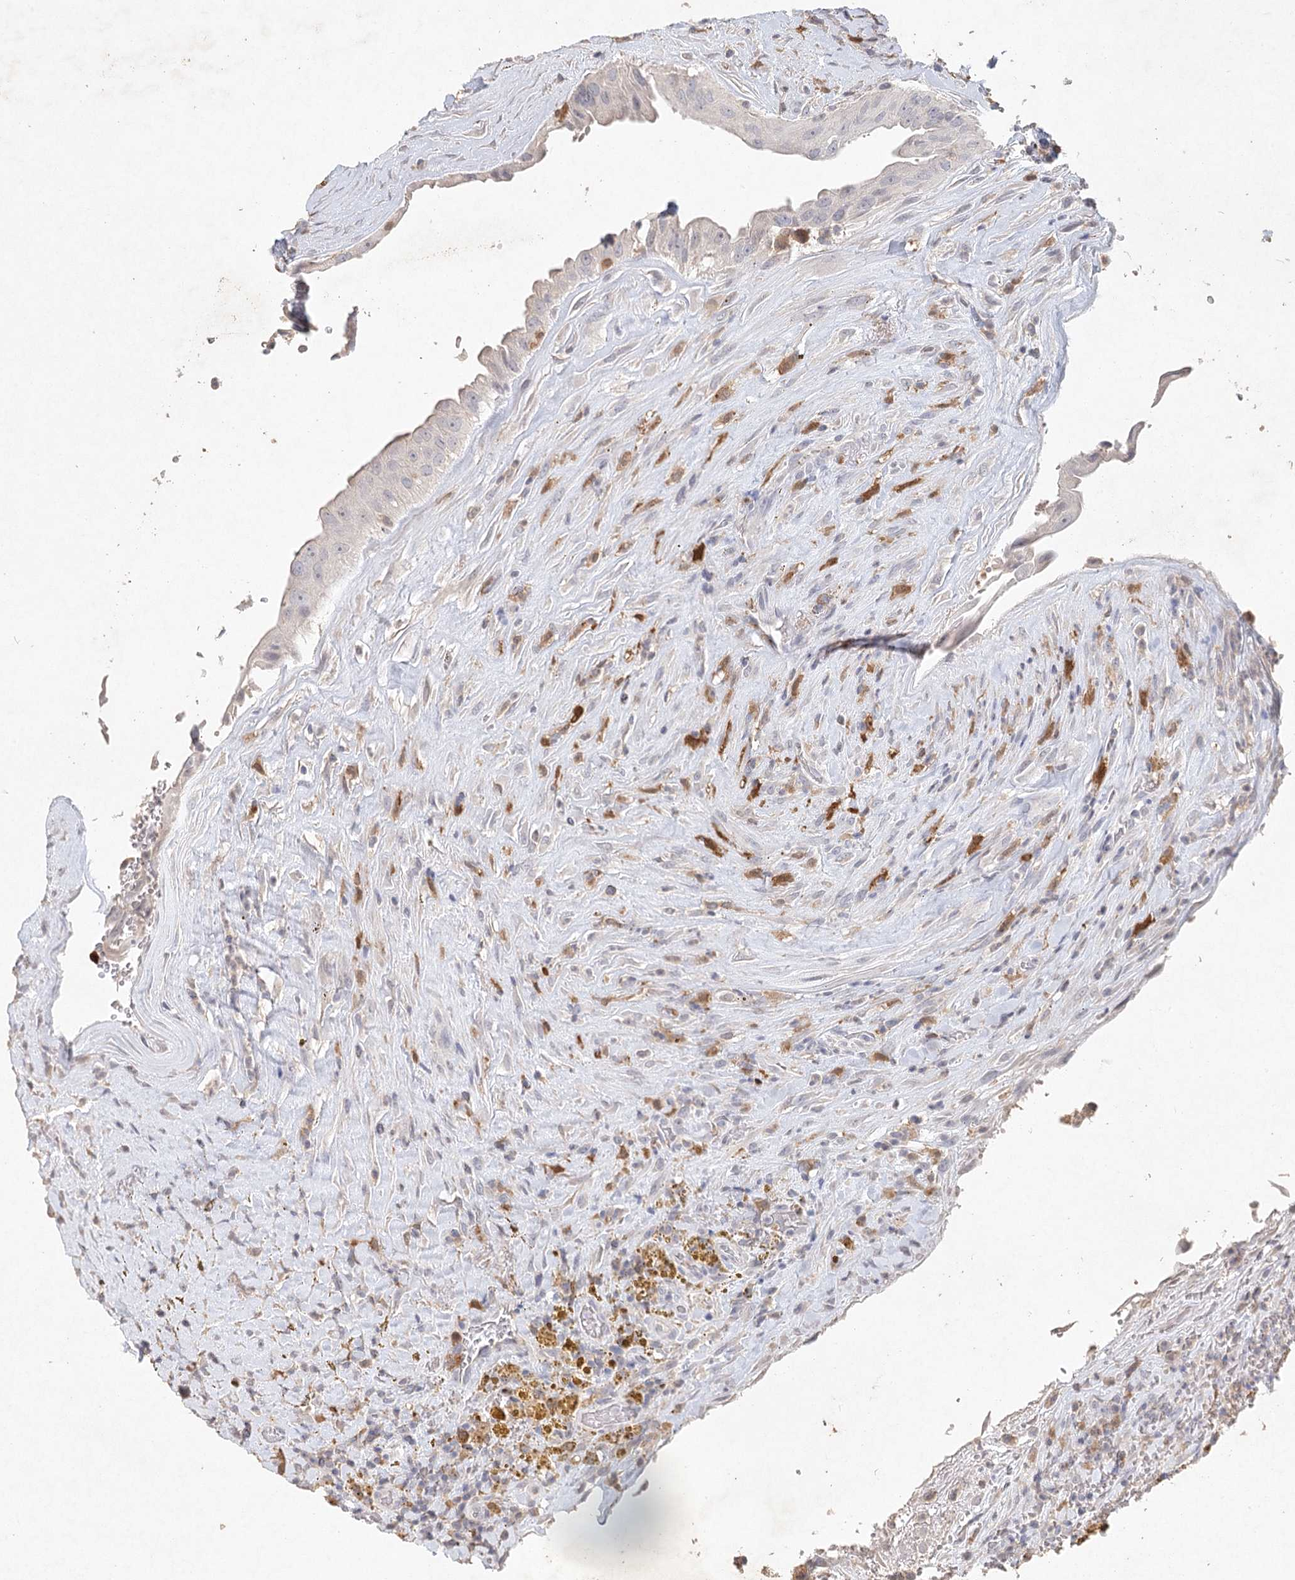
{"staining": {"intensity": "negative", "quantity": "none", "location": "none"}, "tissue": "thyroid cancer", "cell_type": "Tumor cells", "image_type": "cancer", "snomed": [{"axis": "morphology", "description": "Papillary adenocarcinoma, NOS"}, {"axis": "topography", "description": "Thyroid gland"}], "caption": "This histopathology image is of thyroid papillary adenocarcinoma stained with immunohistochemistry to label a protein in brown with the nuclei are counter-stained blue. There is no expression in tumor cells.", "gene": "ARSI", "patient": {"sex": "male", "age": 77}}